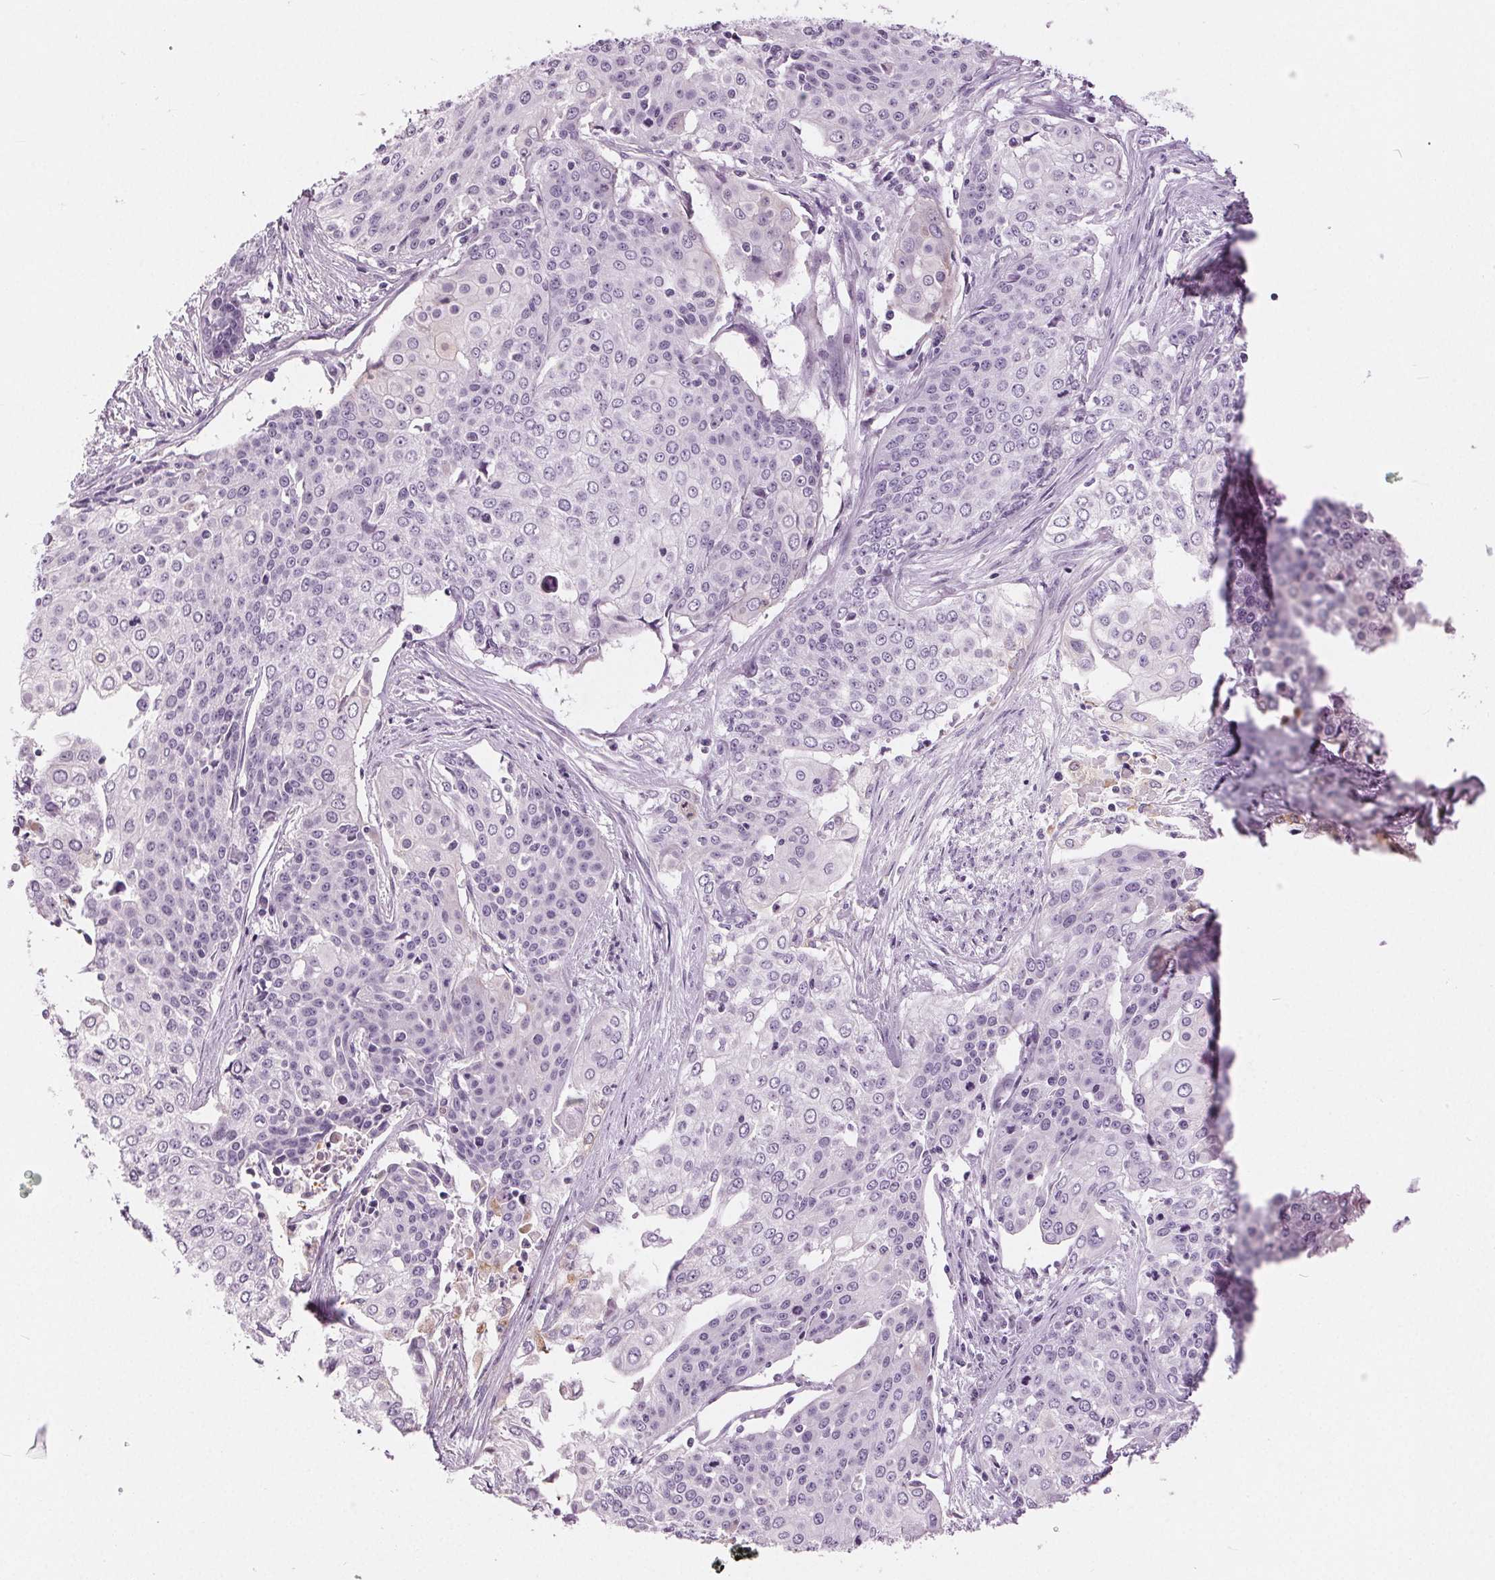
{"staining": {"intensity": "negative", "quantity": "none", "location": "none"}, "tissue": "cervical cancer", "cell_type": "Tumor cells", "image_type": "cancer", "snomed": [{"axis": "morphology", "description": "Squamous cell carcinoma, NOS"}, {"axis": "topography", "description": "Cervix"}], "caption": "Histopathology image shows no protein expression in tumor cells of cervical cancer tissue. (Immunohistochemistry, brightfield microscopy, high magnification).", "gene": "MISP", "patient": {"sex": "female", "age": 39}}